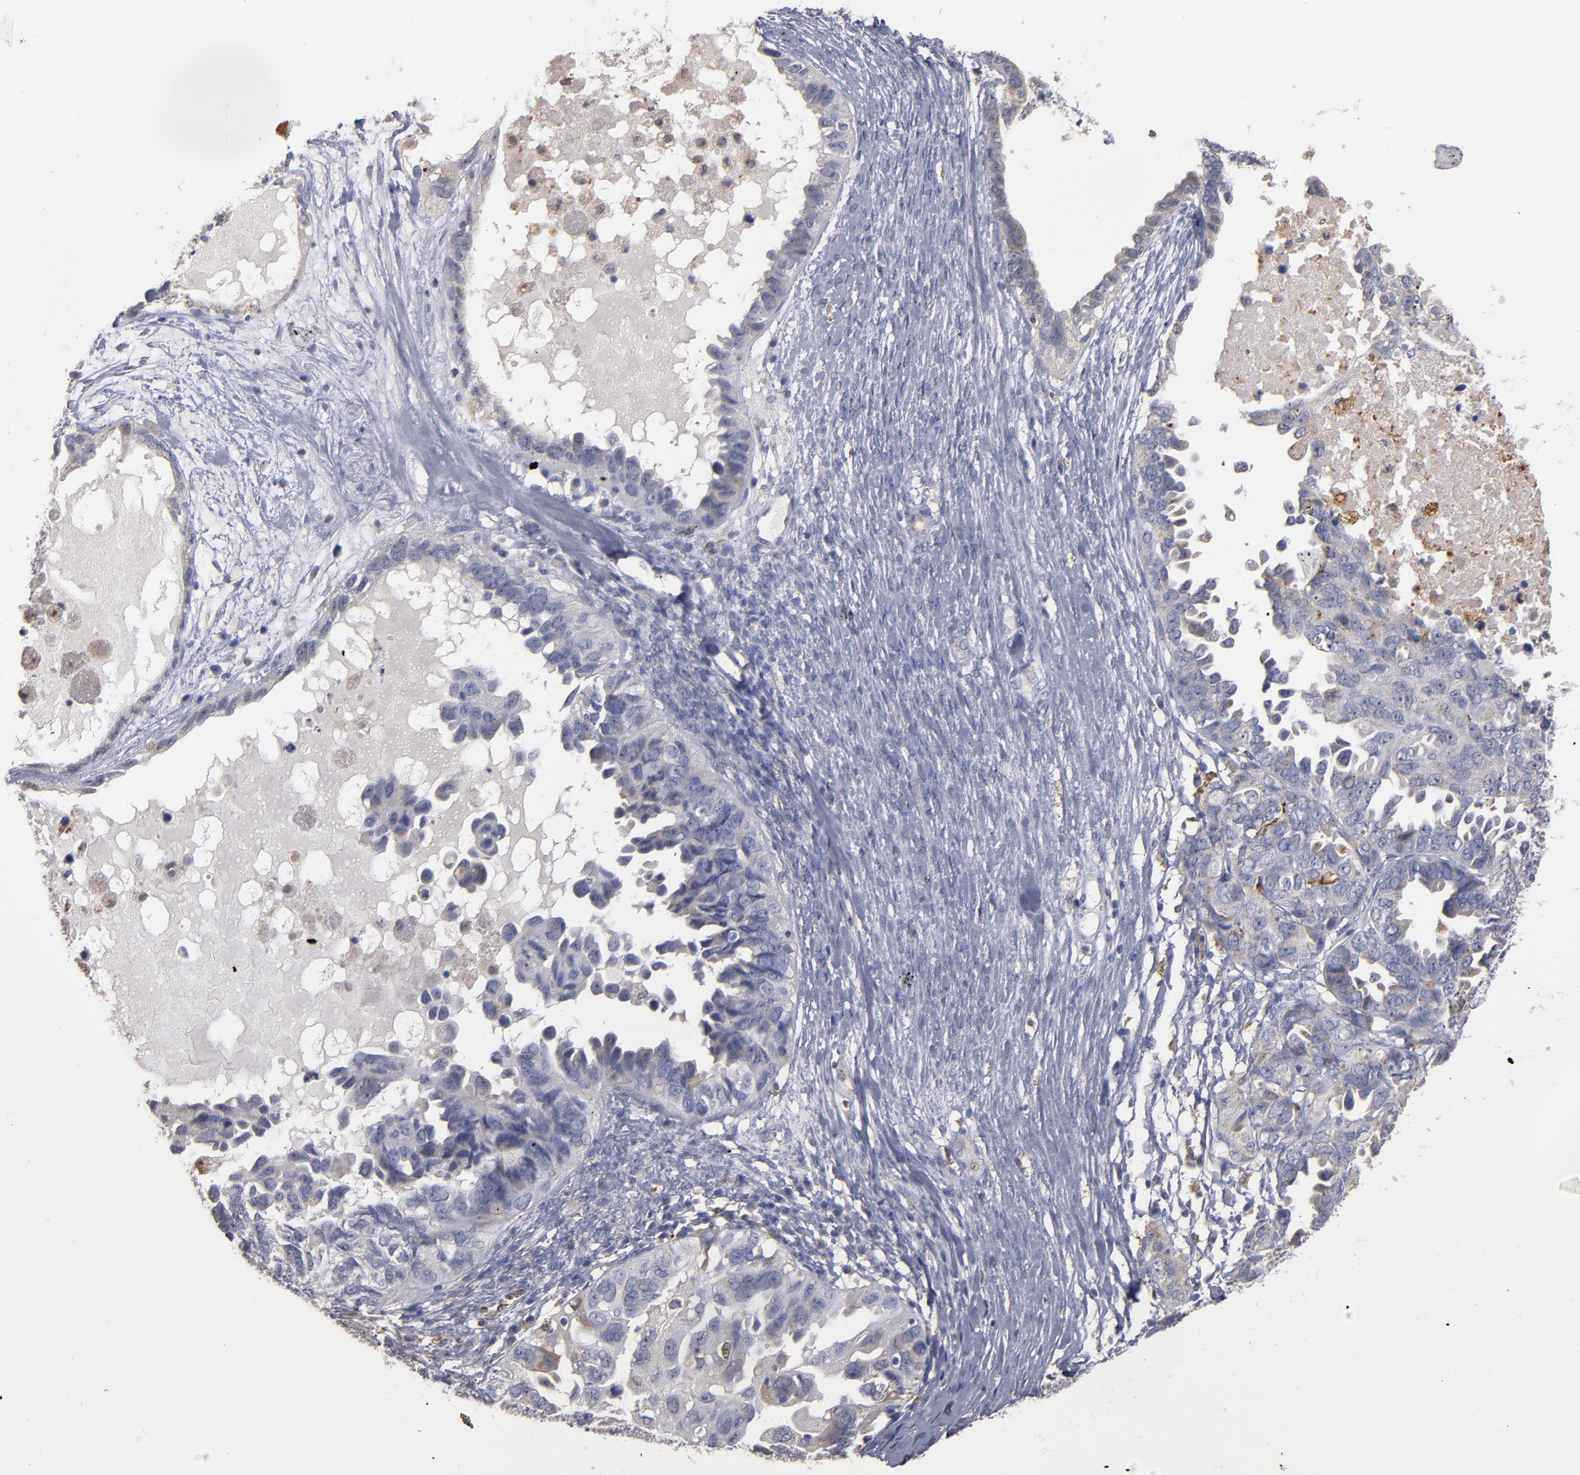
{"staining": {"intensity": "weak", "quantity": "<25%", "location": "cytoplasmic/membranous"}, "tissue": "ovarian cancer", "cell_type": "Tumor cells", "image_type": "cancer", "snomed": [{"axis": "morphology", "description": "Cystadenocarcinoma, serous, NOS"}, {"axis": "topography", "description": "Ovary"}], "caption": "Ovarian cancer was stained to show a protein in brown. There is no significant positivity in tumor cells.", "gene": "SELP", "patient": {"sex": "female", "age": 82}}